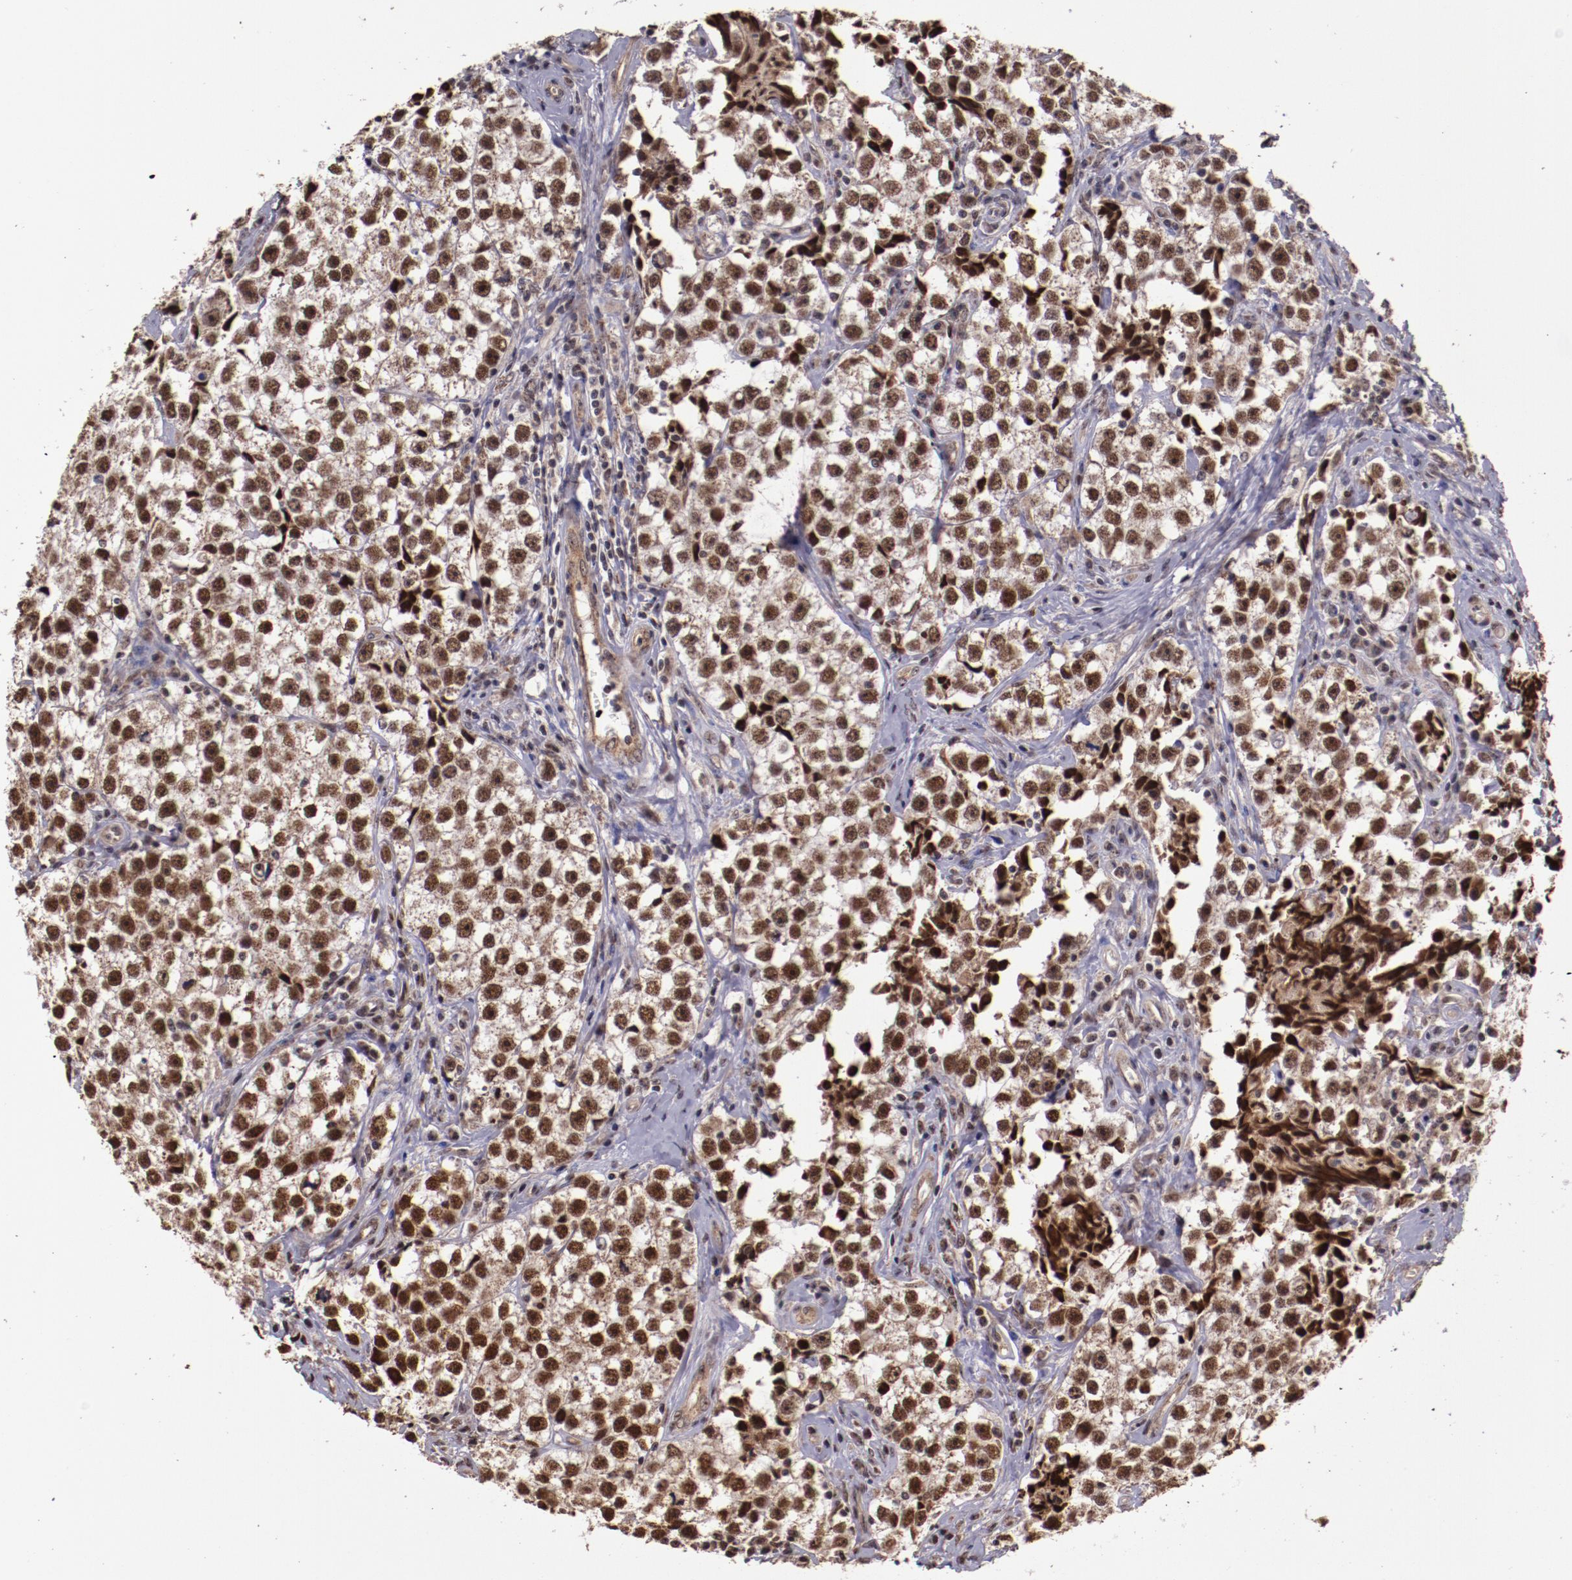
{"staining": {"intensity": "strong", "quantity": ">75%", "location": "cytoplasmic/membranous,nuclear"}, "tissue": "testis cancer", "cell_type": "Tumor cells", "image_type": "cancer", "snomed": [{"axis": "morphology", "description": "Seminoma, NOS"}, {"axis": "topography", "description": "Testis"}], "caption": "This is an image of IHC staining of testis cancer, which shows strong positivity in the cytoplasmic/membranous and nuclear of tumor cells.", "gene": "CECR2", "patient": {"sex": "male", "age": 32}}